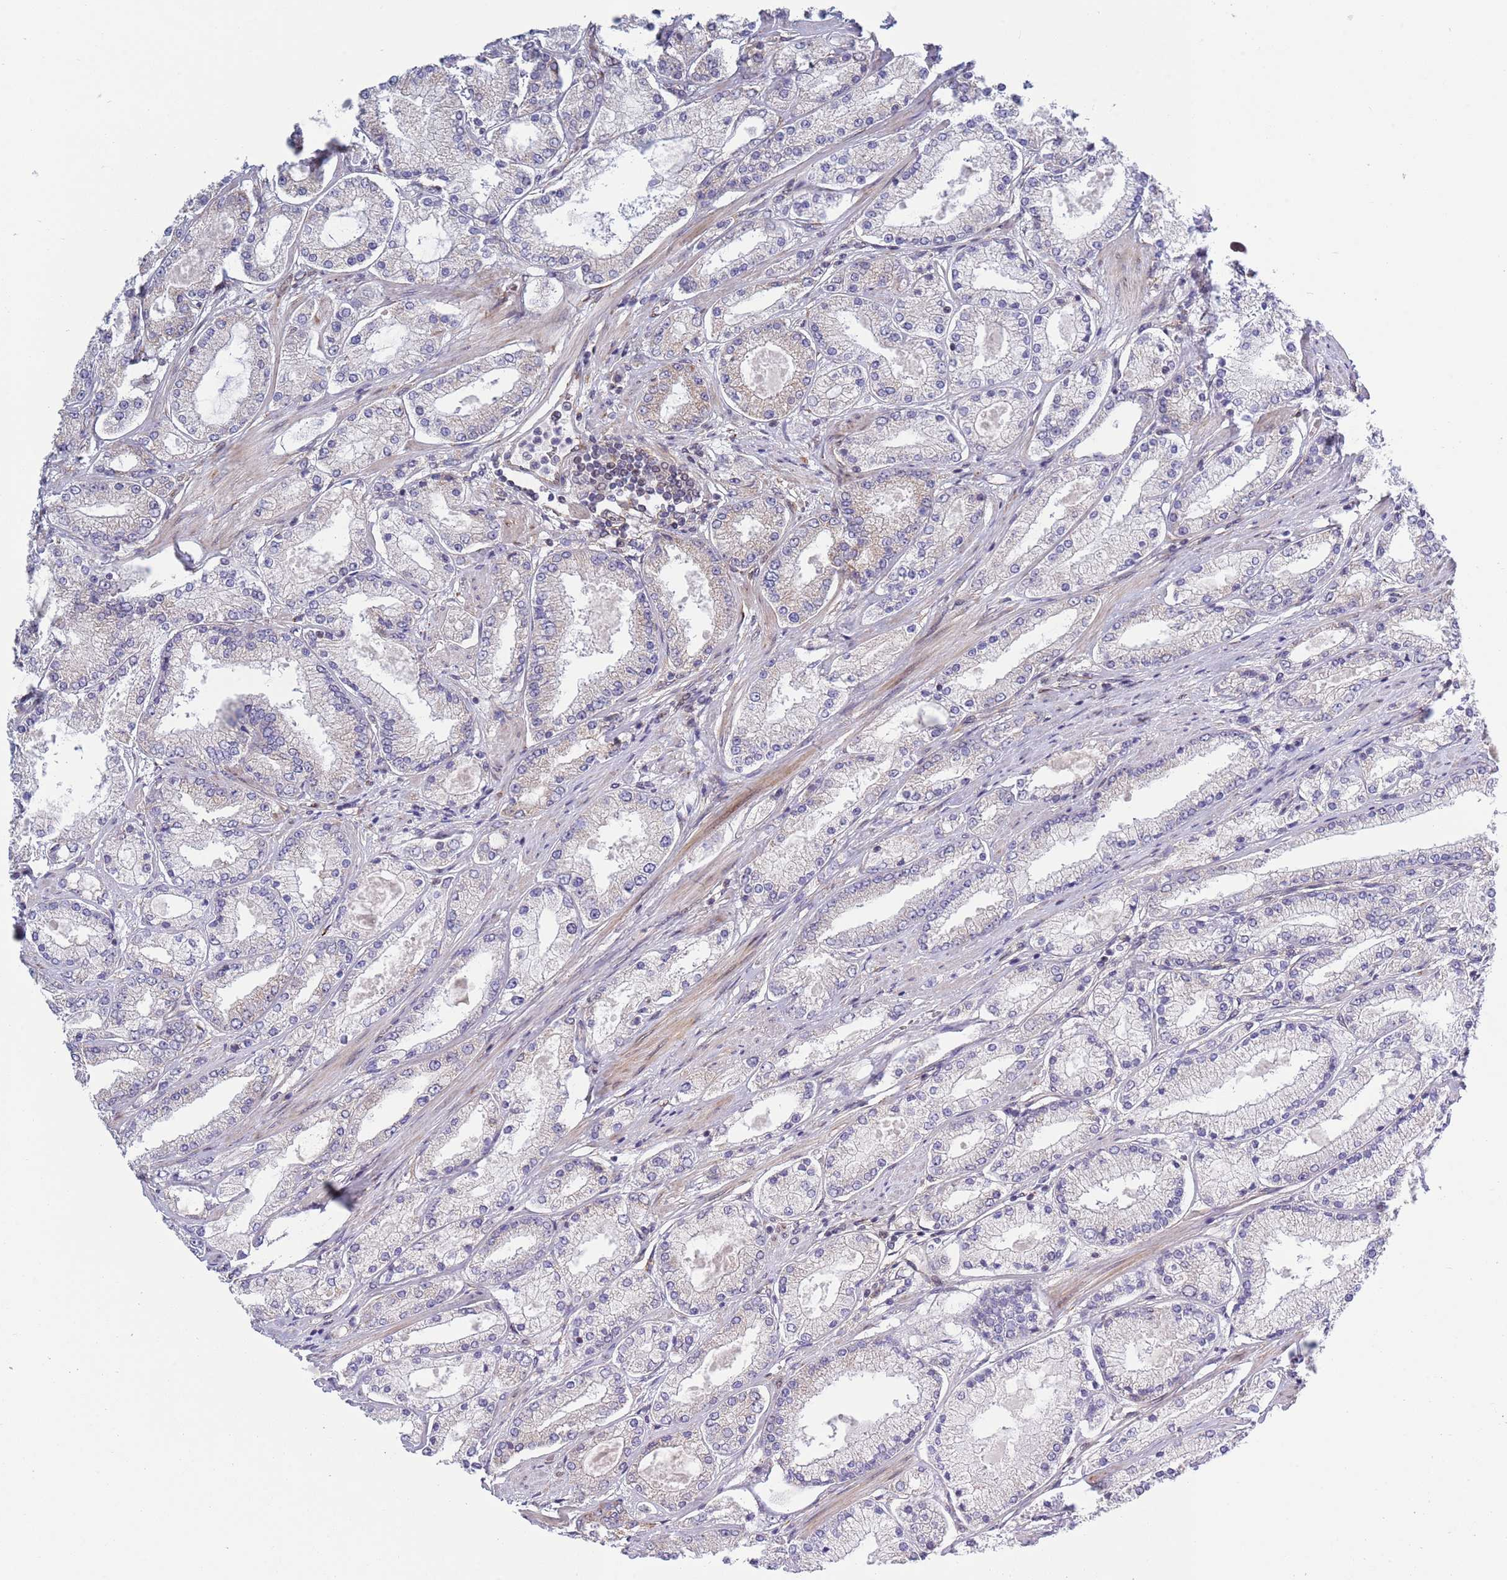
{"staining": {"intensity": "negative", "quantity": "none", "location": "none"}, "tissue": "prostate cancer", "cell_type": "Tumor cells", "image_type": "cancer", "snomed": [{"axis": "morphology", "description": "Adenocarcinoma, High grade"}, {"axis": "topography", "description": "Prostate"}], "caption": "This is an immunohistochemistry (IHC) image of prostate cancer (high-grade adenocarcinoma). There is no expression in tumor cells.", "gene": "TBX10", "patient": {"sex": "male", "age": 69}}